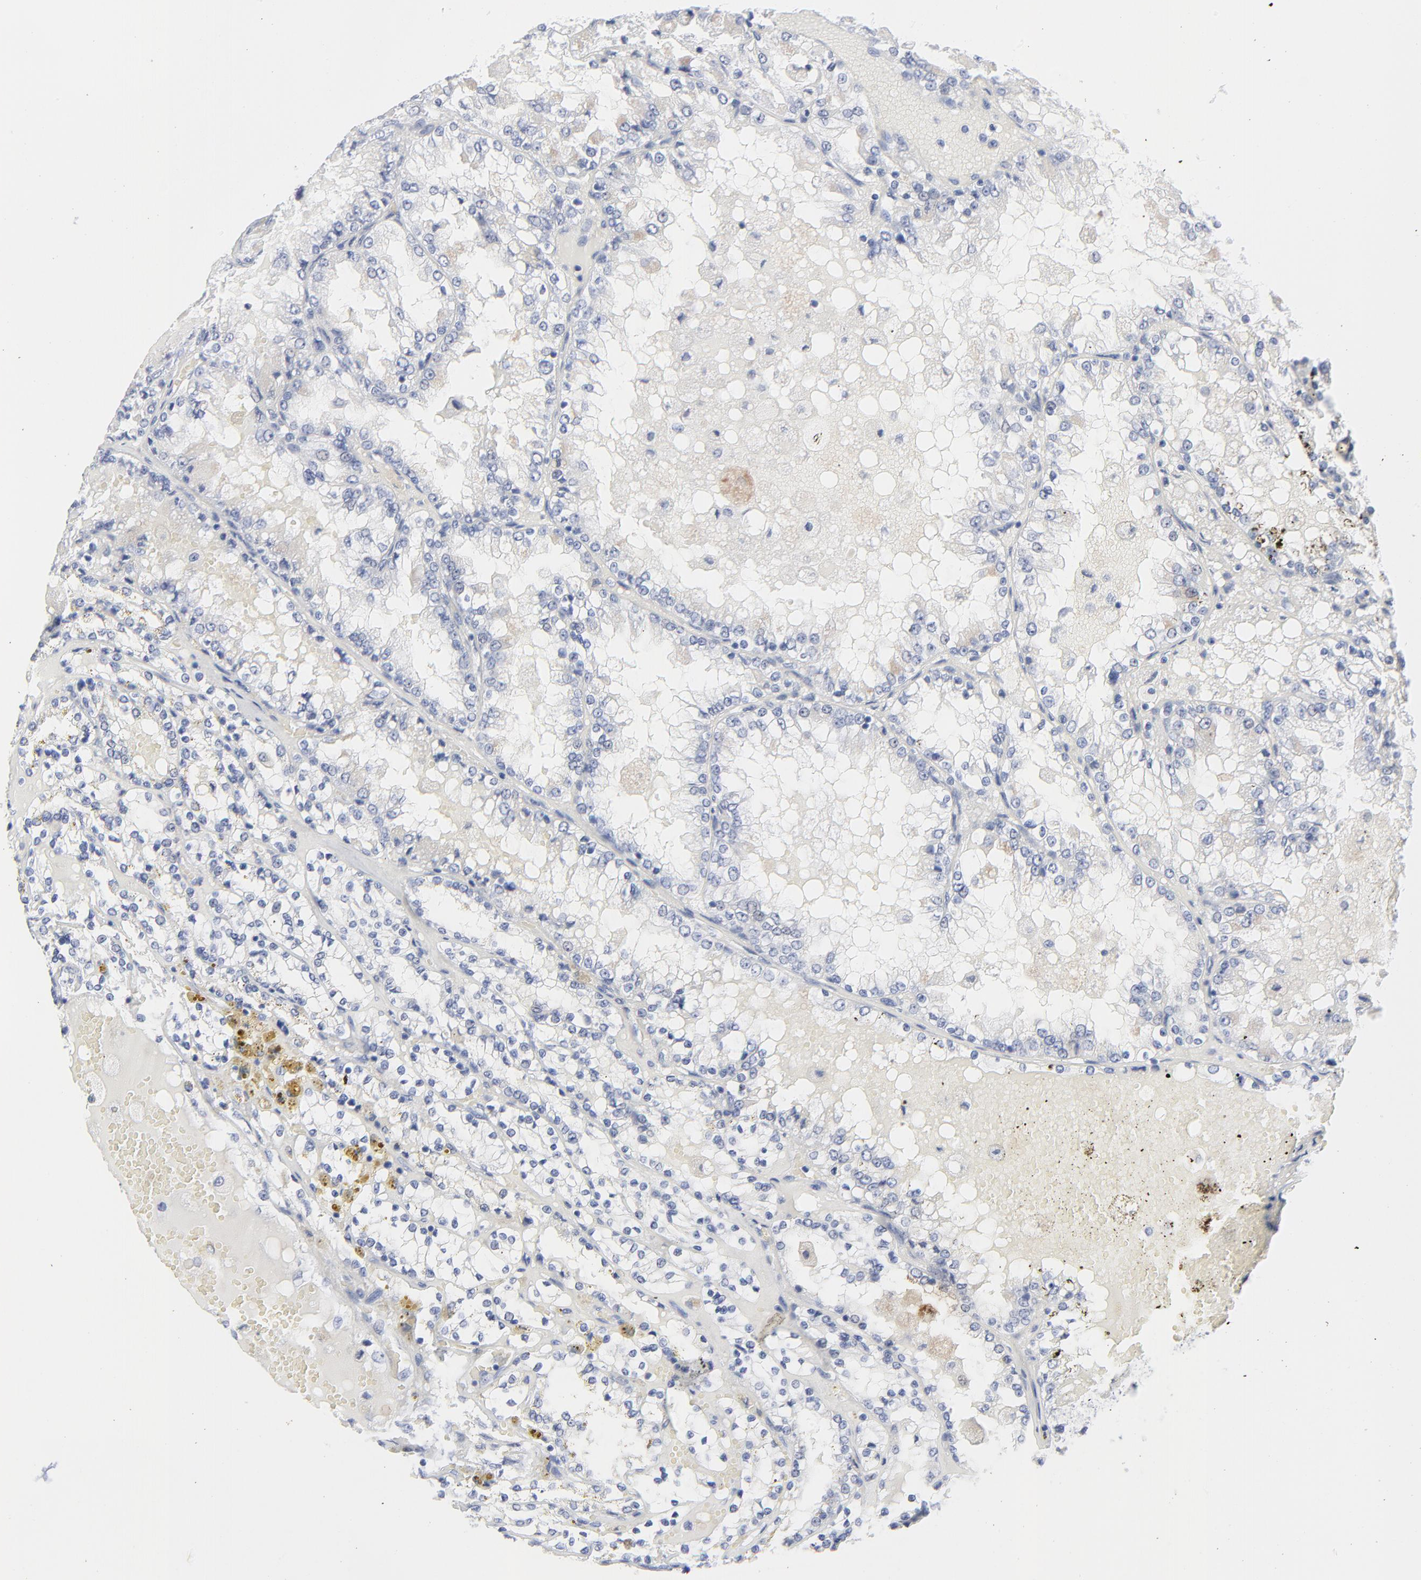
{"staining": {"intensity": "negative", "quantity": "none", "location": "none"}, "tissue": "renal cancer", "cell_type": "Tumor cells", "image_type": "cancer", "snomed": [{"axis": "morphology", "description": "Adenocarcinoma, NOS"}, {"axis": "topography", "description": "Kidney"}], "caption": "Immunohistochemistry photomicrograph of human adenocarcinoma (renal) stained for a protein (brown), which exhibits no expression in tumor cells. (Brightfield microscopy of DAB immunohistochemistry at high magnification).", "gene": "CLEC4G", "patient": {"sex": "female", "age": 56}}